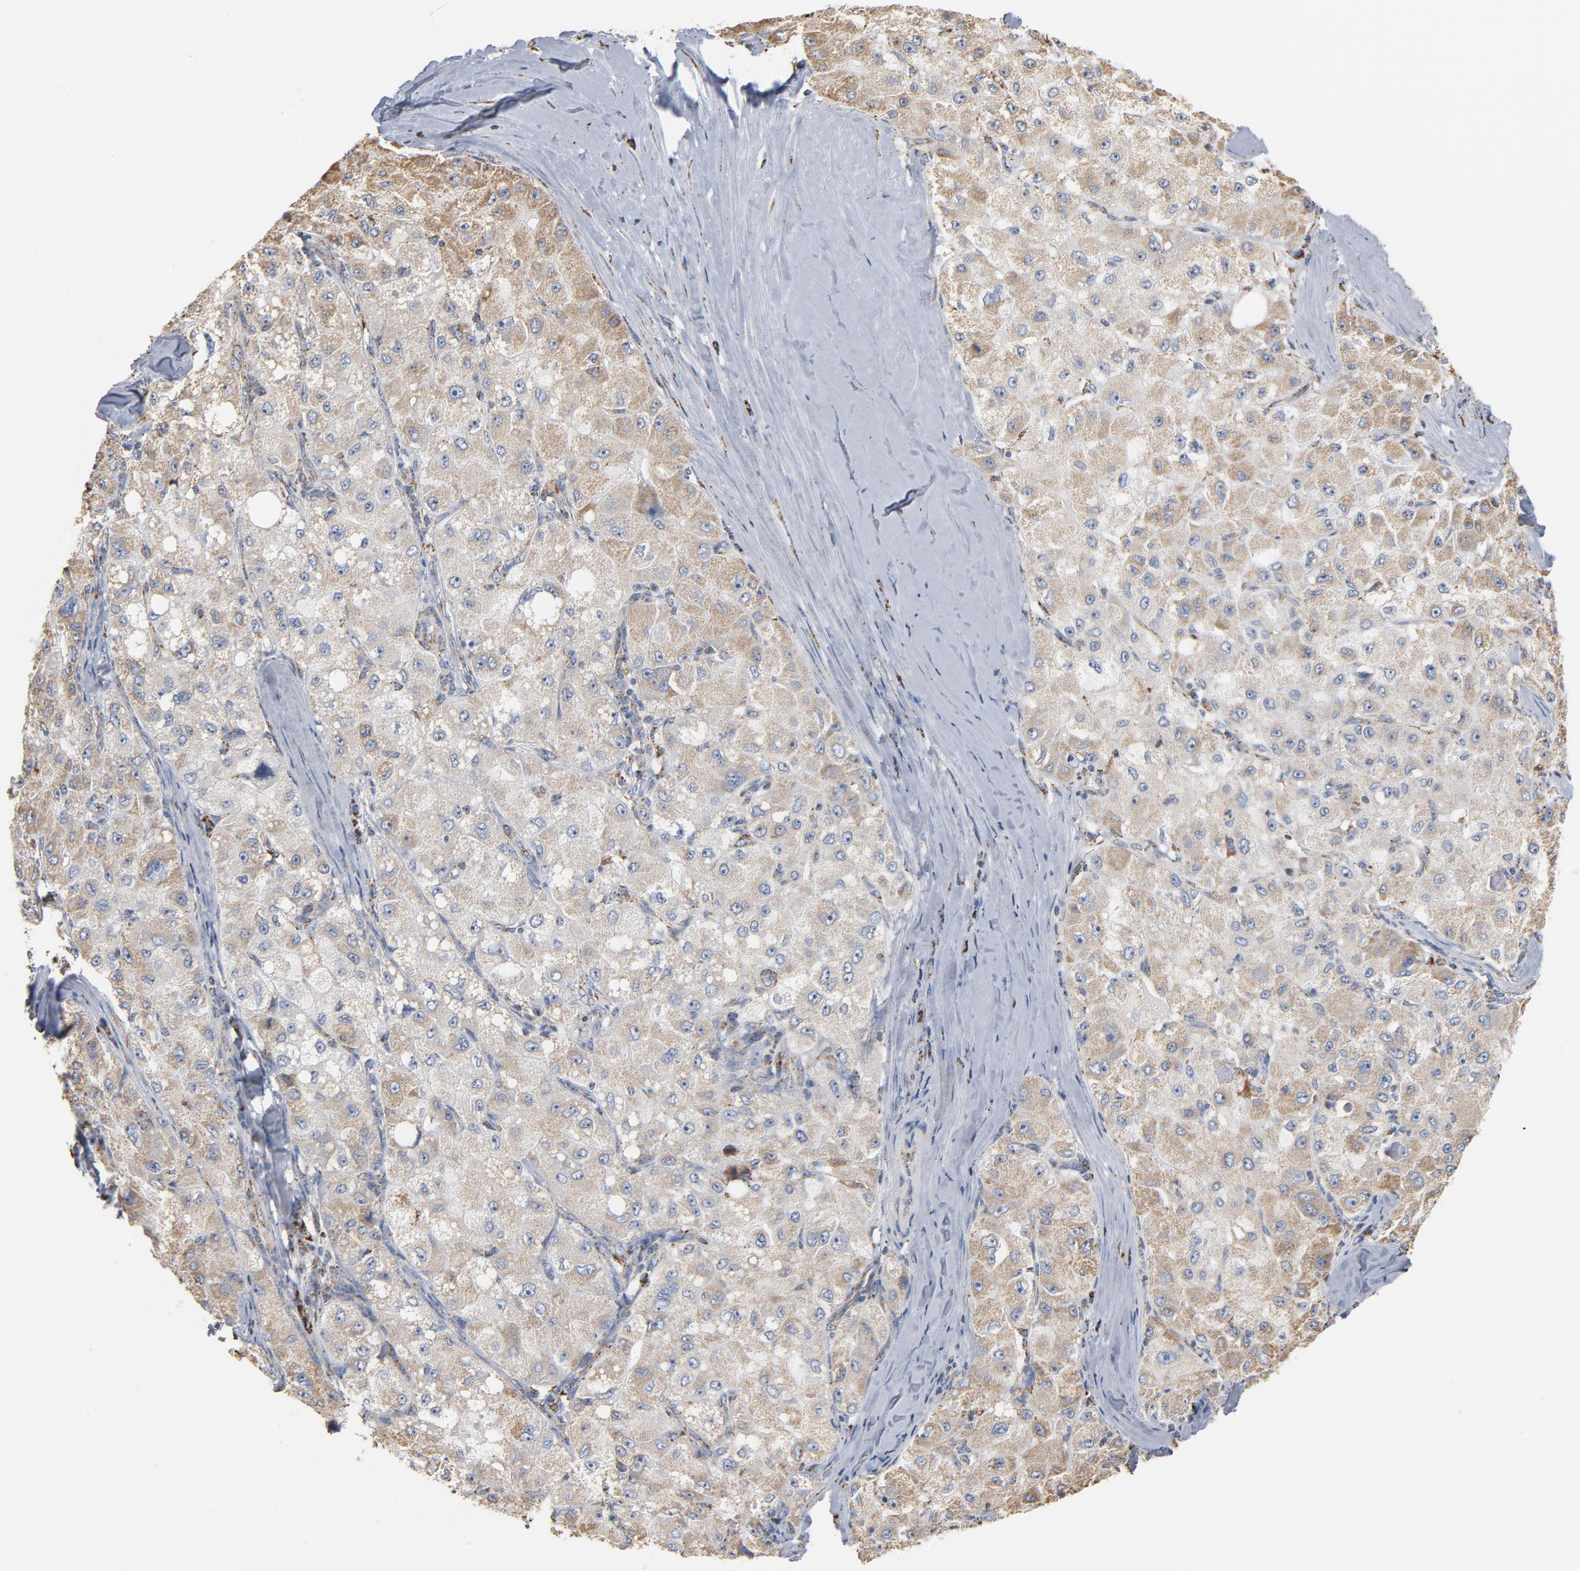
{"staining": {"intensity": "weak", "quantity": "25%-75%", "location": "cytoplasmic/membranous"}, "tissue": "liver cancer", "cell_type": "Tumor cells", "image_type": "cancer", "snomed": [{"axis": "morphology", "description": "Carcinoma, Hepatocellular, NOS"}, {"axis": "topography", "description": "Liver"}], "caption": "This micrograph reveals immunohistochemistry staining of human hepatocellular carcinoma (liver), with low weak cytoplasmic/membranous staining in about 25%-75% of tumor cells.", "gene": "NDUFS4", "patient": {"sex": "male", "age": 80}}